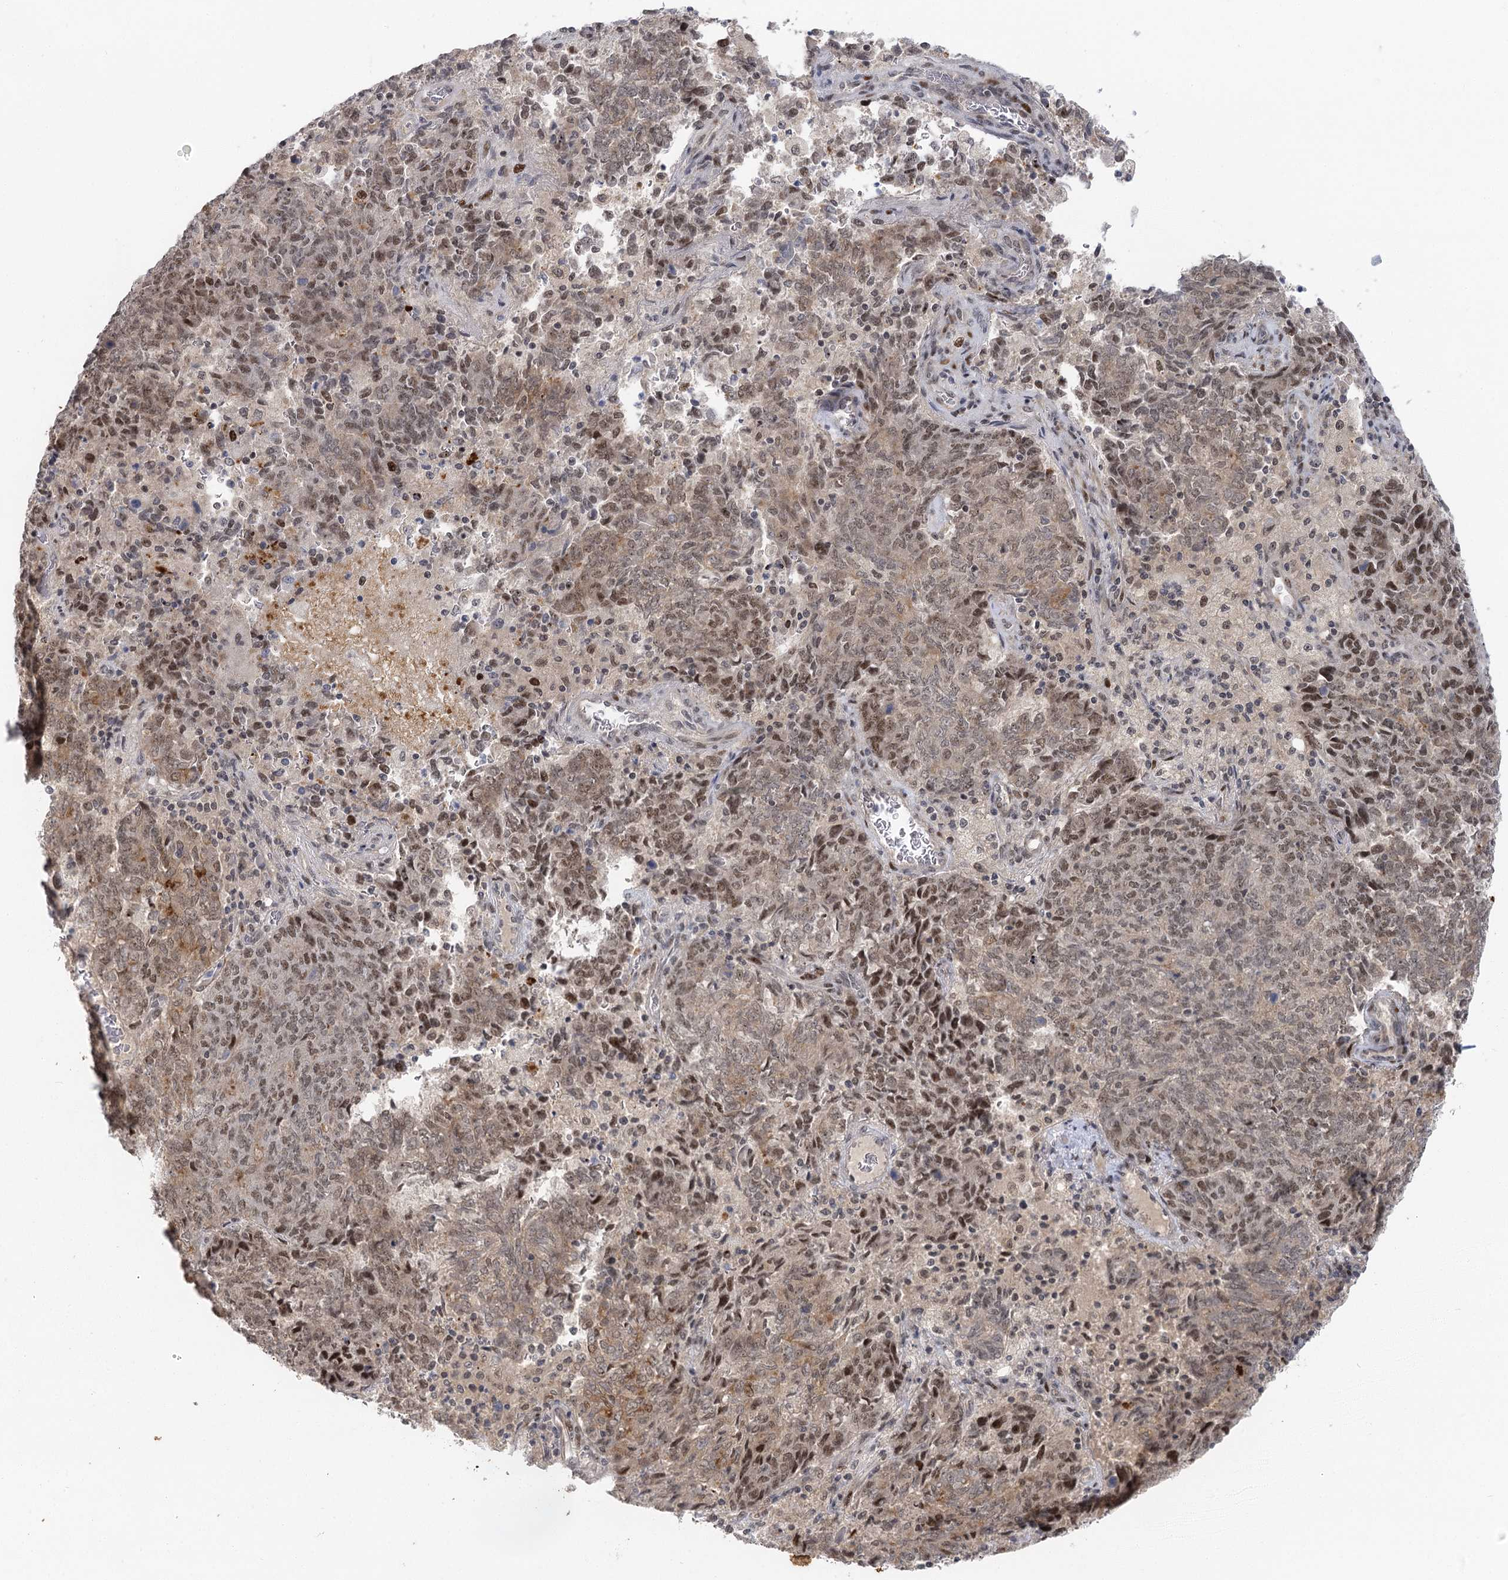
{"staining": {"intensity": "moderate", "quantity": "25%-75%", "location": "cytoplasmic/membranous,nuclear"}, "tissue": "endometrial cancer", "cell_type": "Tumor cells", "image_type": "cancer", "snomed": [{"axis": "morphology", "description": "Adenocarcinoma, NOS"}, {"axis": "topography", "description": "Endometrium"}], "caption": "Immunohistochemistry photomicrograph of human endometrial cancer (adenocarcinoma) stained for a protein (brown), which demonstrates medium levels of moderate cytoplasmic/membranous and nuclear staining in about 25%-75% of tumor cells.", "gene": "IL11RA", "patient": {"sex": "female", "age": 80}}